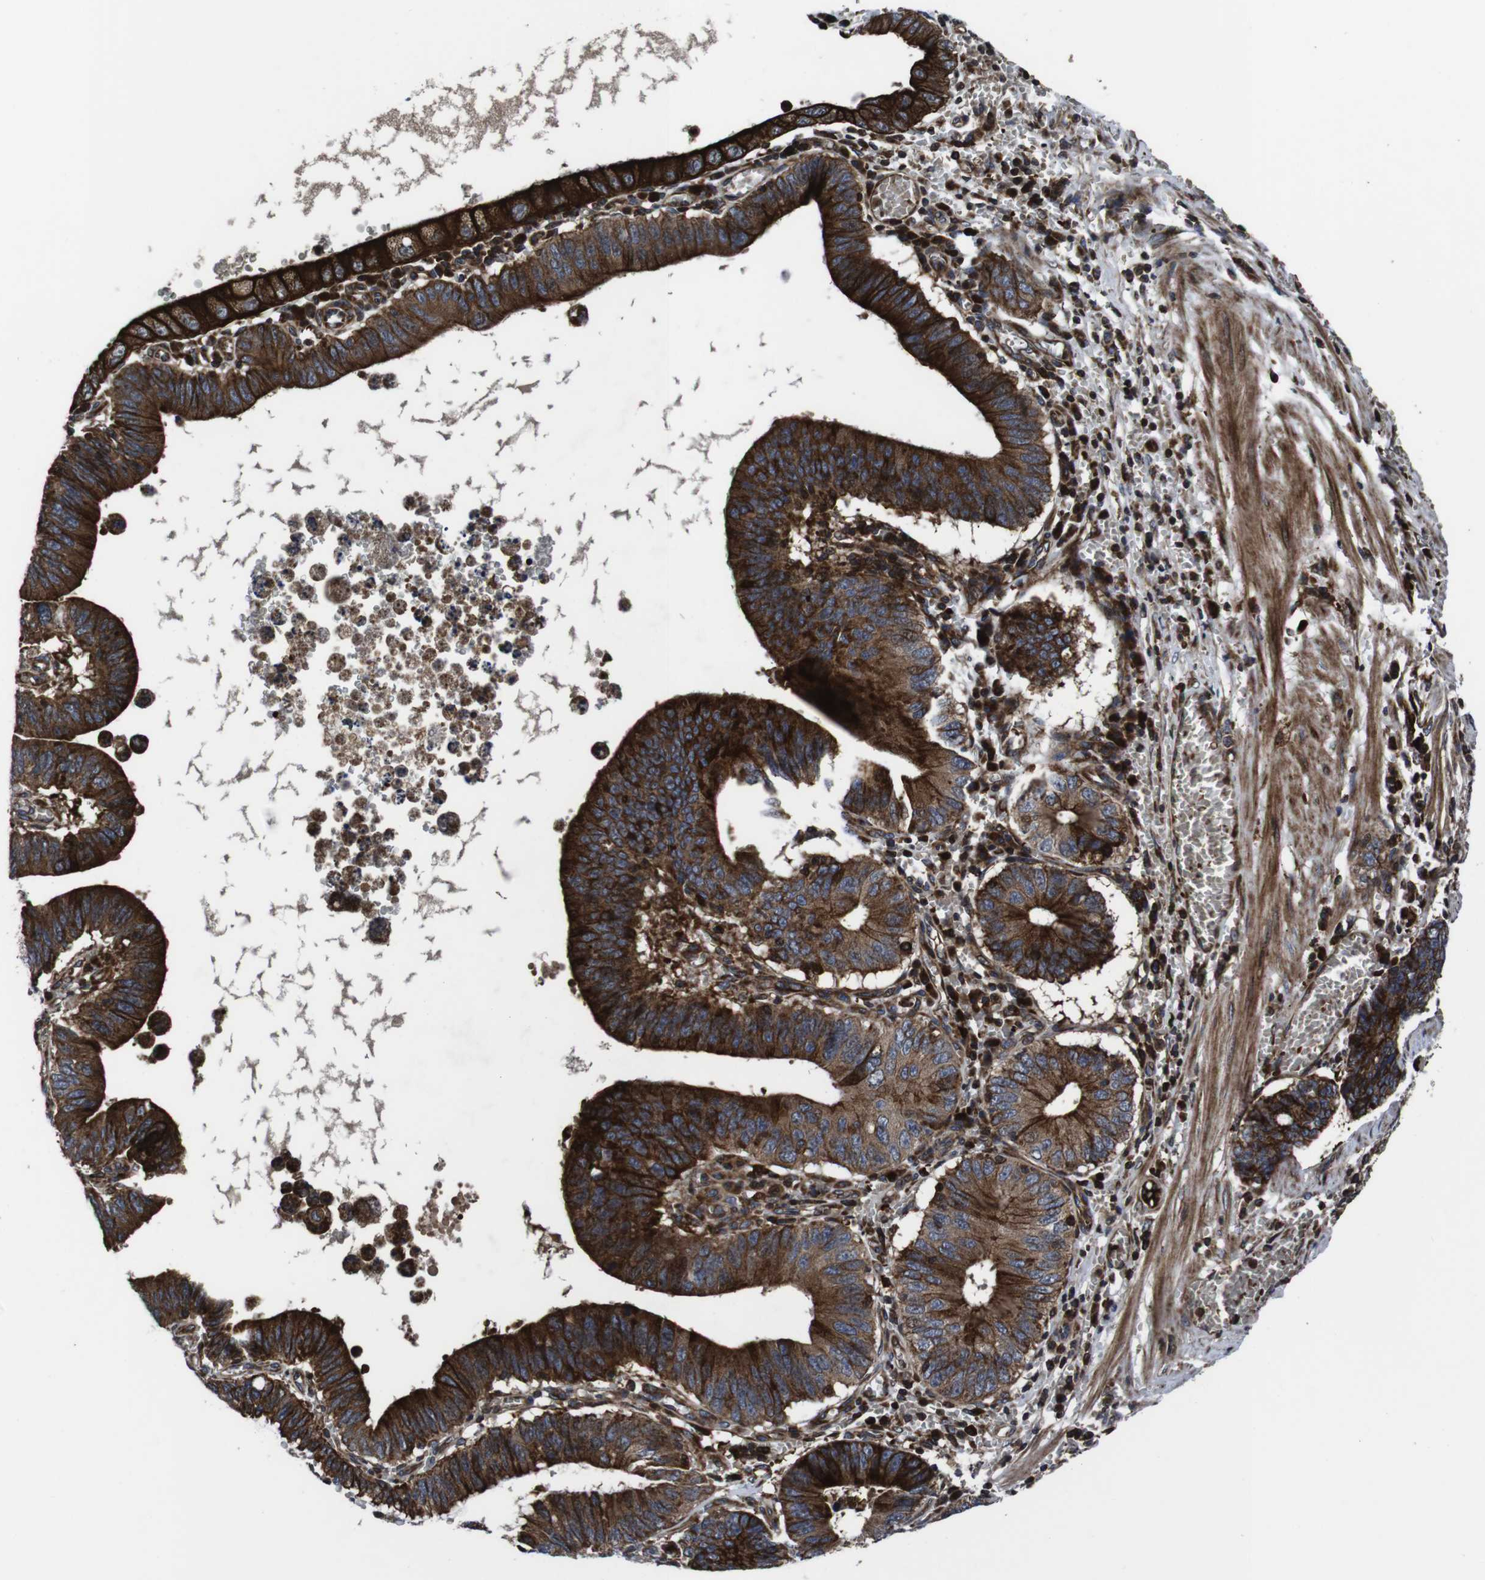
{"staining": {"intensity": "strong", "quantity": ">75%", "location": "cytoplasmic/membranous"}, "tissue": "stomach cancer", "cell_type": "Tumor cells", "image_type": "cancer", "snomed": [{"axis": "morphology", "description": "Adenocarcinoma, NOS"}, {"axis": "topography", "description": "Stomach"}, {"axis": "topography", "description": "Gastric cardia"}], "caption": "Immunohistochemical staining of human stomach adenocarcinoma shows high levels of strong cytoplasmic/membranous positivity in approximately >75% of tumor cells.", "gene": "SMYD3", "patient": {"sex": "male", "age": 59}}